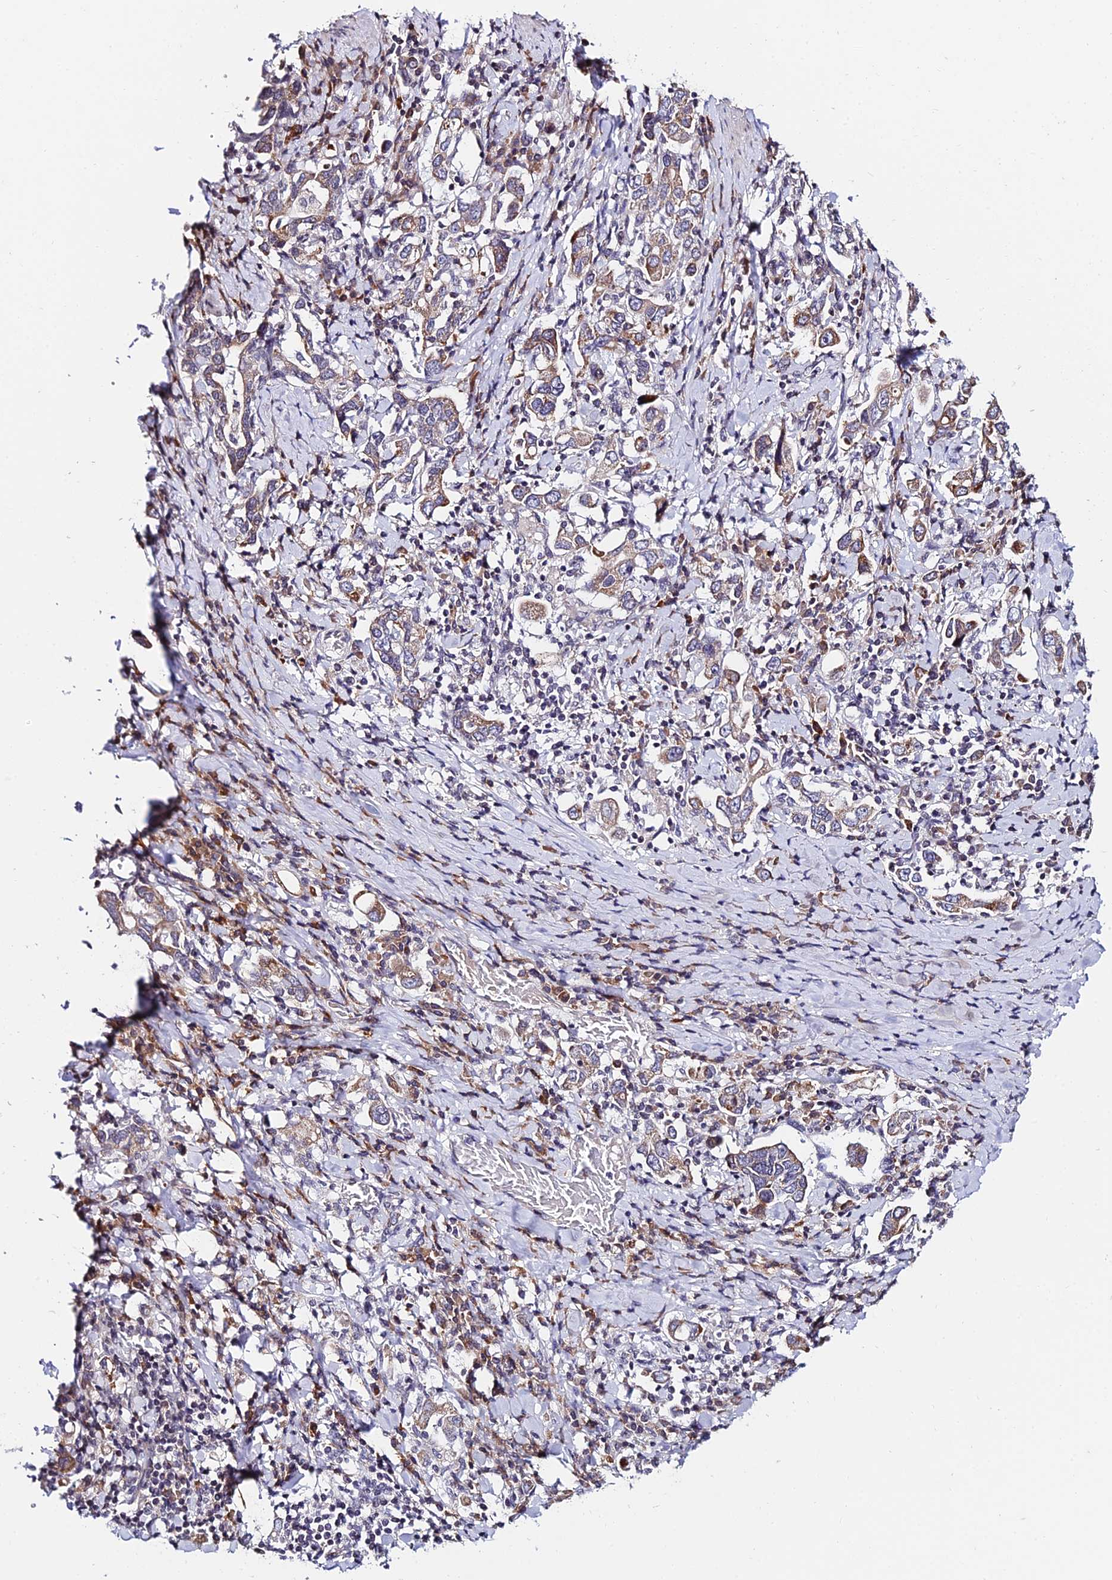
{"staining": {"intensity": "moderate", "quantity": ">75%", "location": "cytoplasmic/membranous"}, "tissue": "stomach cancer", "cell_type": "Tumor cells", "image_type": "cancer", "snomed": [{"axis": "morphology", "description": "Adenocarcinoma, NOS"}, {"axis": "topography", "description": "Stomach, upper"}, {"axis": "topography", "description": "Stomach"}], "caption": "DAB immunohistochemical staining of human stomach cancer reveals moderate cytoplasmic/membranous protein staining in approximately >75% of tumor cells. Nuclei are stained in blue.", "gene": "CDNF", "patient": {"sex": "male", "age": 62}}